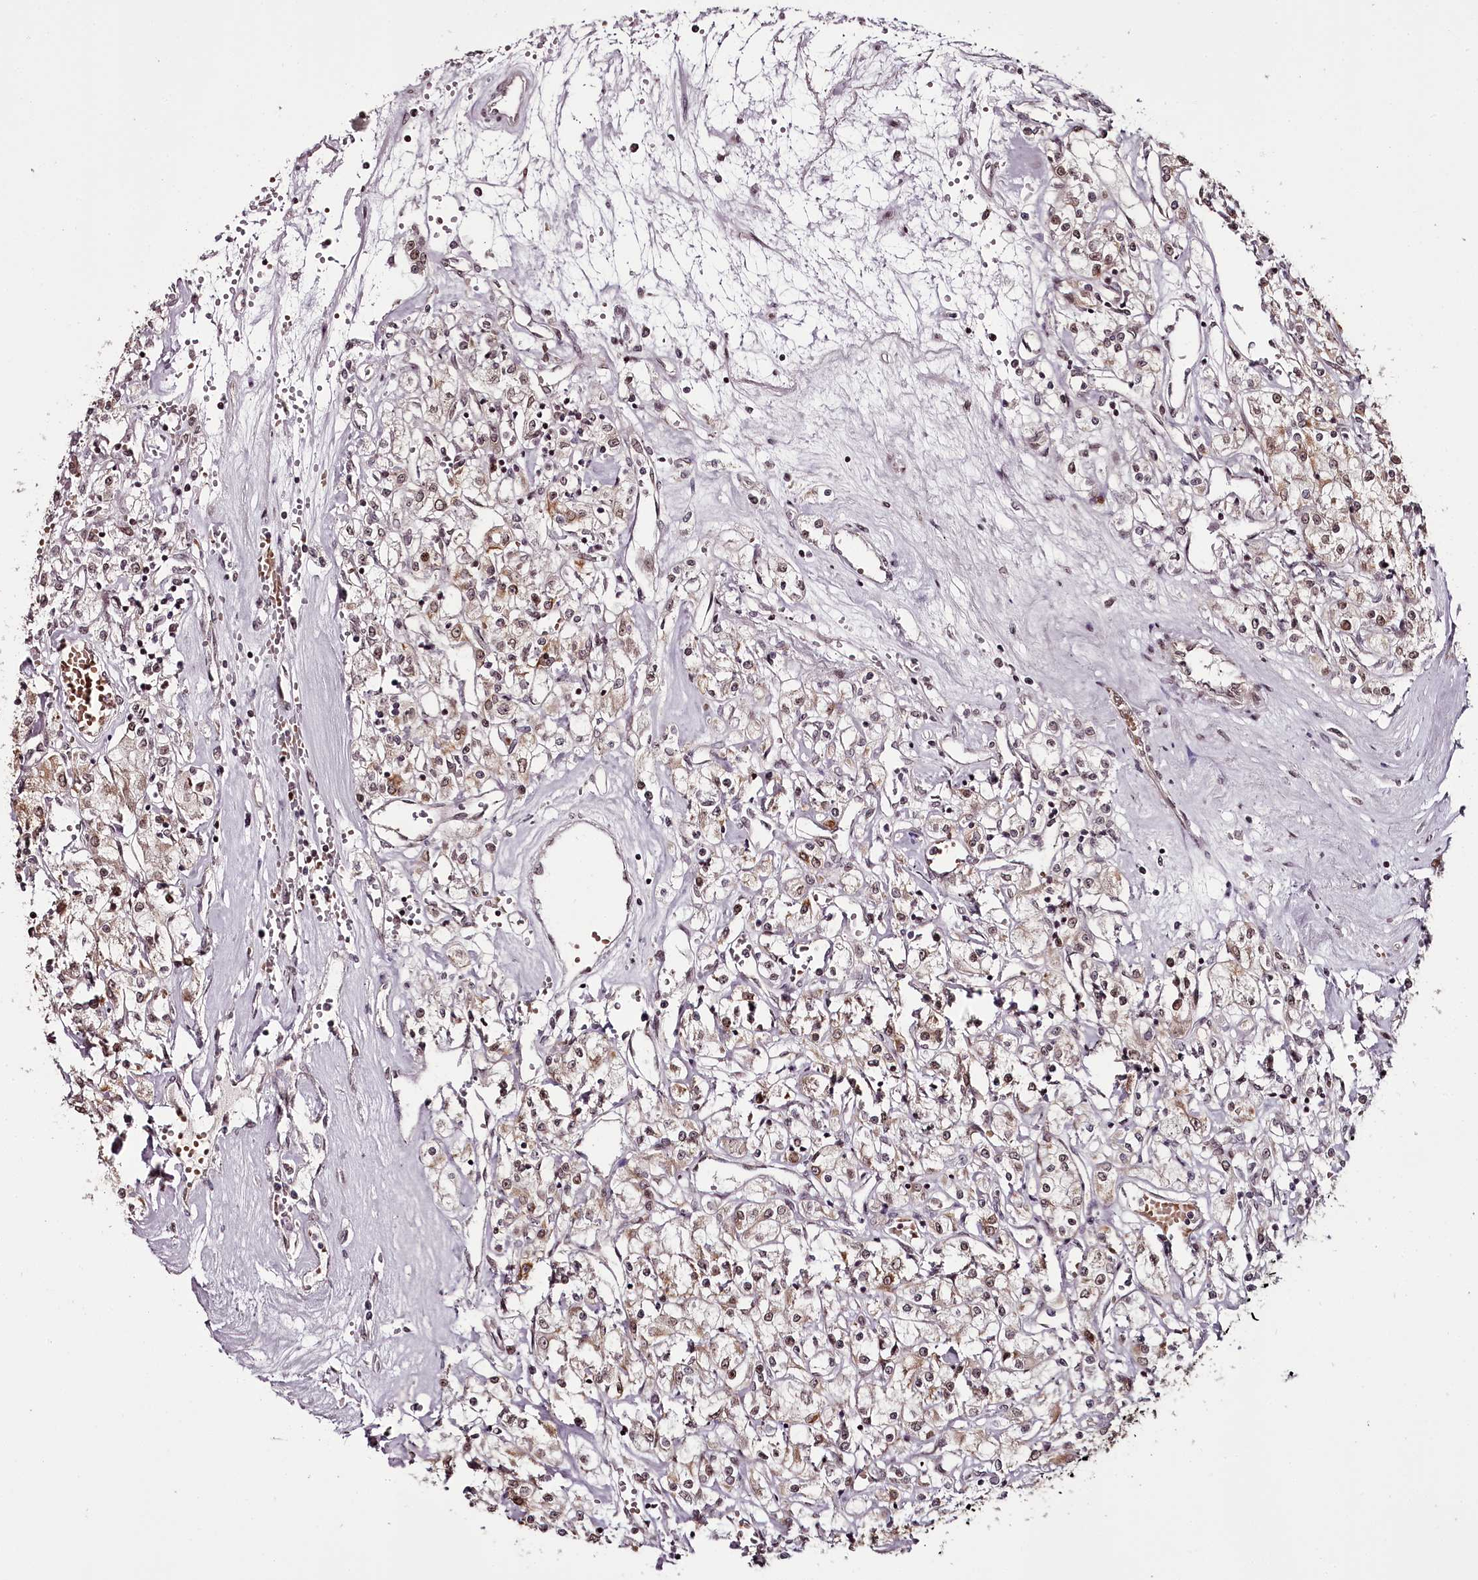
{"staining": {"intensity": "moderate", "quantity": "<25%", "location": "nuclear"}, "tissue": "renal cancer", "cell_type": "Tumor cells", "image_type": "cancer", "snomed": [{"axis": "morphology", "description": "Adenocarcinoma, NOS"}, {"axis": "topography", "description": "Kidney"}], "caption": "The histopathology image shows a brown stain indicating the presence of a protein in the nuclear of tumor cells in renal cancer (adenocarcinoma).", "gene": "THYN1", "patient": {"sex": "female", "age": 59}}